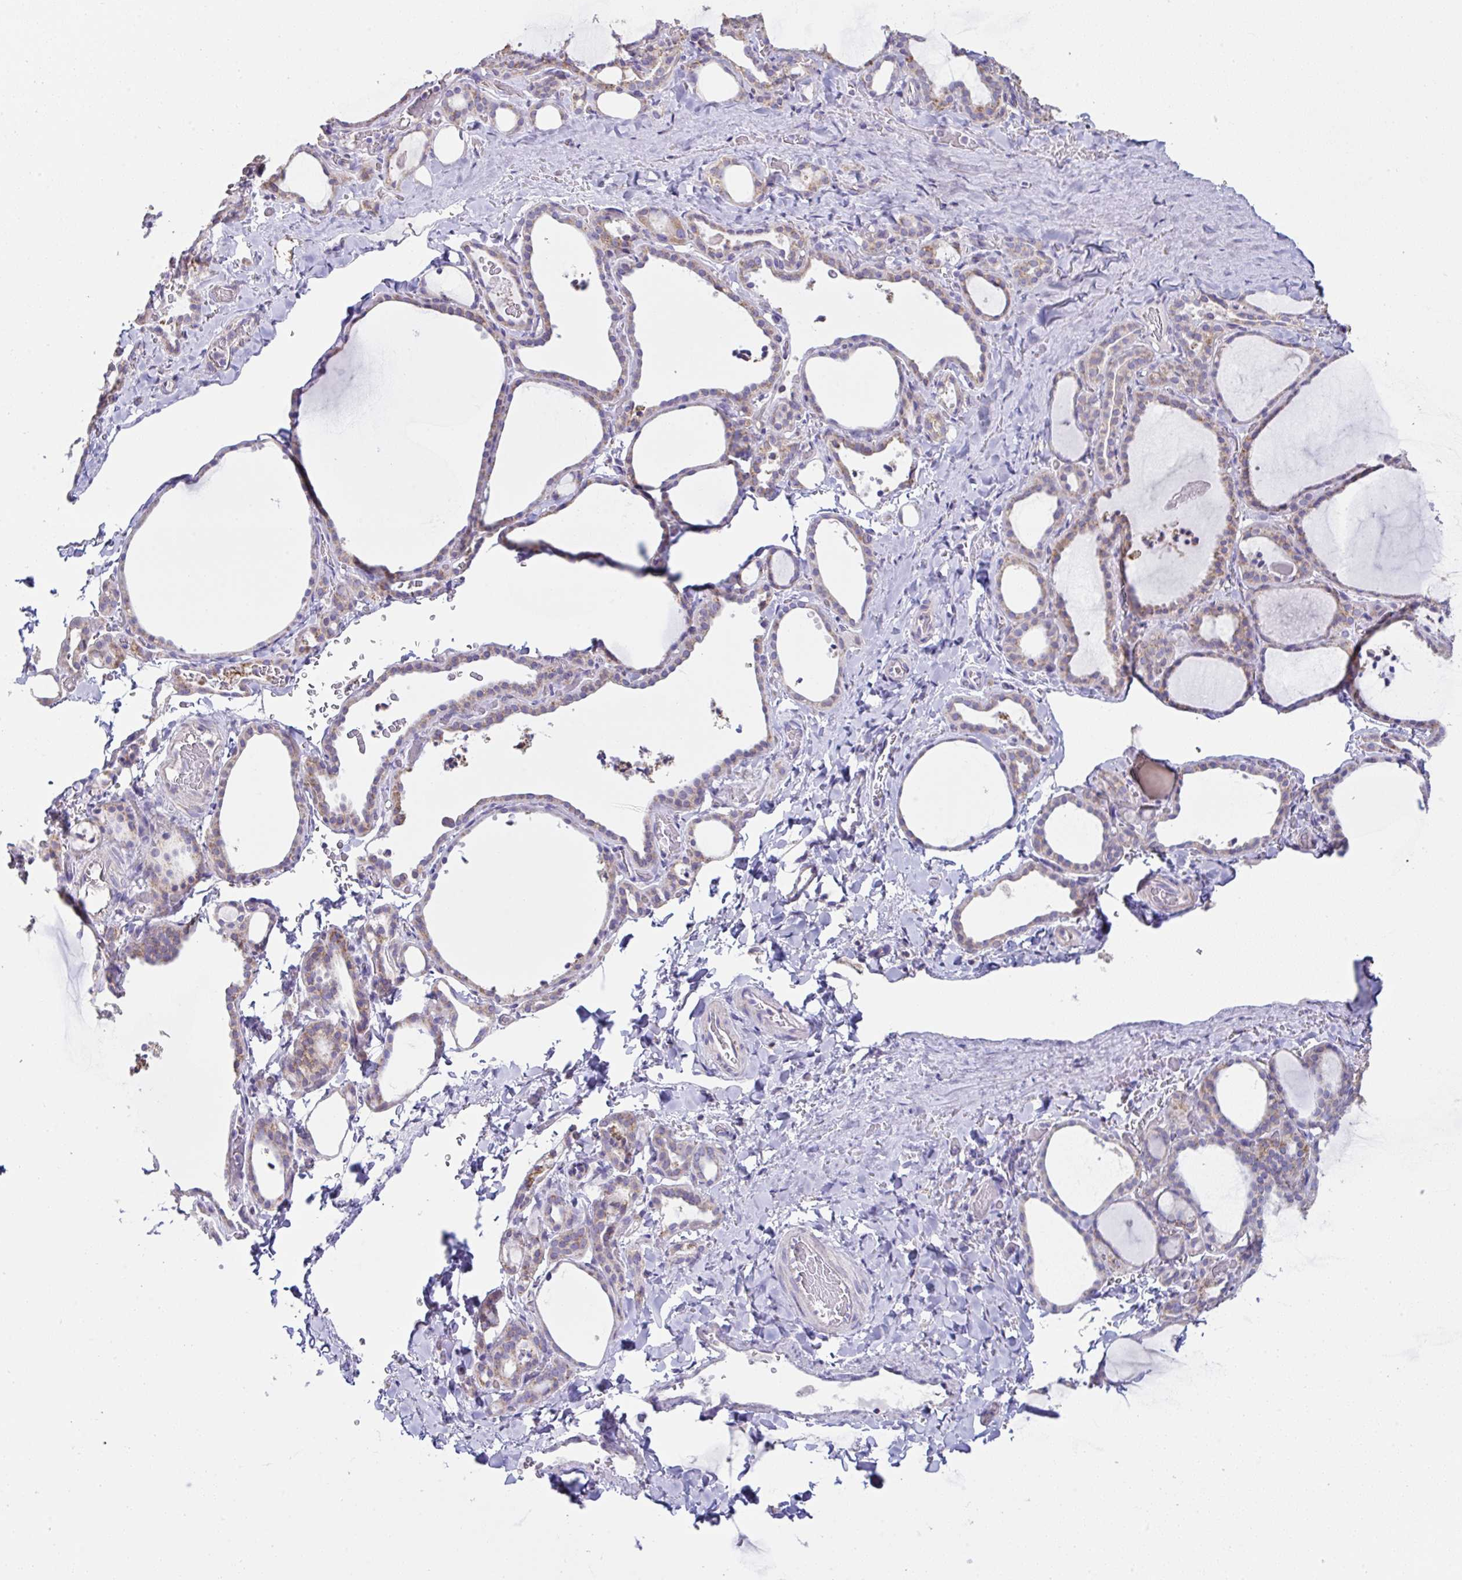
{"staining": {"intensity": "weak", "quantity": "25%-75%", "location": "cytoplasmic/membranous"}, "tissue": "thyroid gland", "cell_type": "Glandular cells", "image_type": "normal", "snomed": [{"axis": "morphology", "description": "Normal tissue, NOS"}, {"axis": "topography", "description": "Thyroid gland"}], "caption": "Immunohistochemistry photomicrograph of normal thyroid gland: thyroid gland stained using immunohistochemistry (IHC) demonstrates low levels of weak protein expression localized specifically in the cytoplasmic/membranous of glandular cells, appearing as a cytoplasmic/membranous brown color.", "gene": "DOK7", "patient": {"sex": "female", "age": 22}}